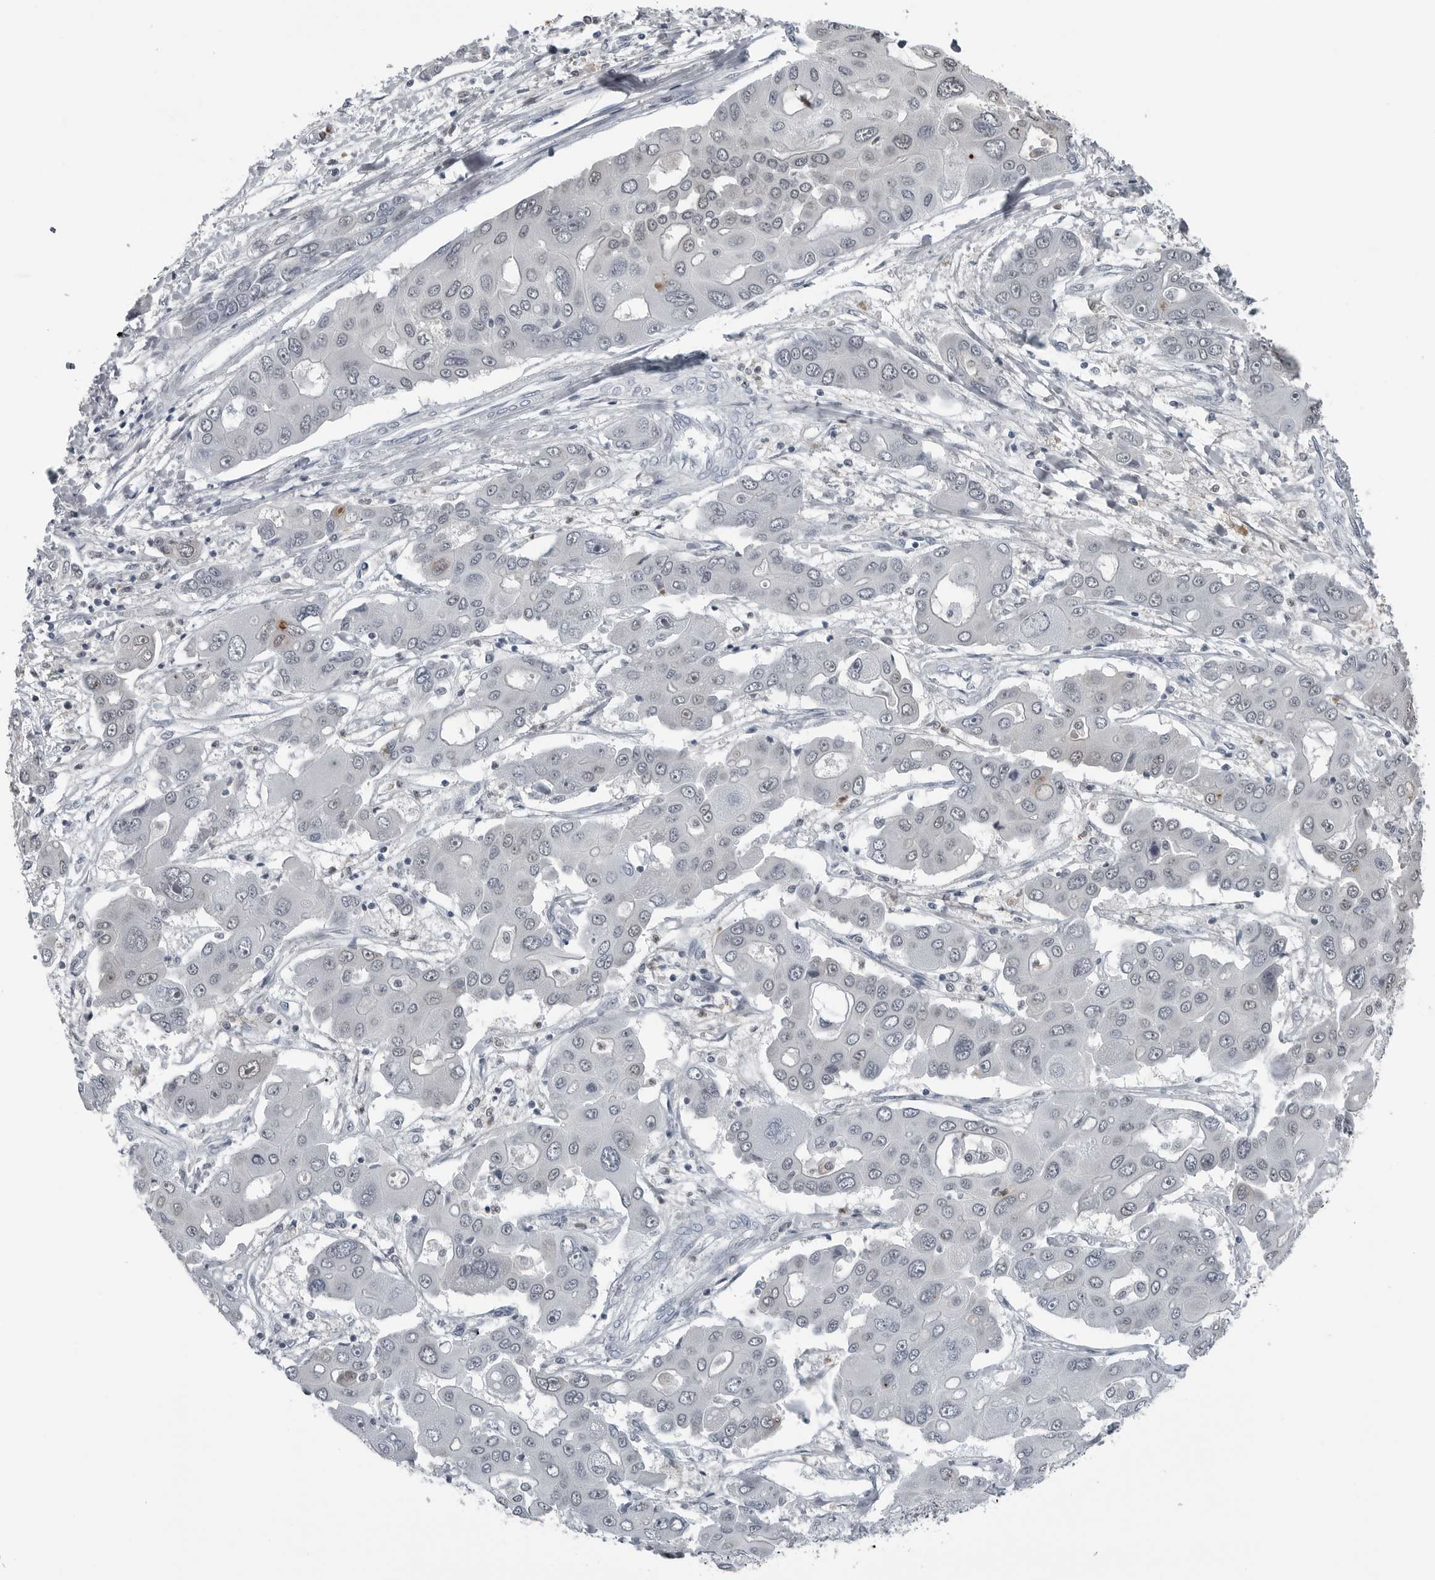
{"staining": {"intensity": "negative", "quantity": "none", "location": "none"}, "tissue": "liver cancer", "cell_type": "Tumor cells", "image_type": "cancer", "snomed": [{"axis": "morphology", "description": "Cholangiocarcinoma"}, {"axis": "topography", "description": "Liver"}], "caption": "A histopathology image of human liver cancer (cholangiocarcinoma) is negative for staining in tumor cells. (DAB immunohistochemistry (IHC) visualized using brightfield microscopy, high magnification).", "gene": "AKR1A1", "patient": {"sex": "male", "age": 67}}